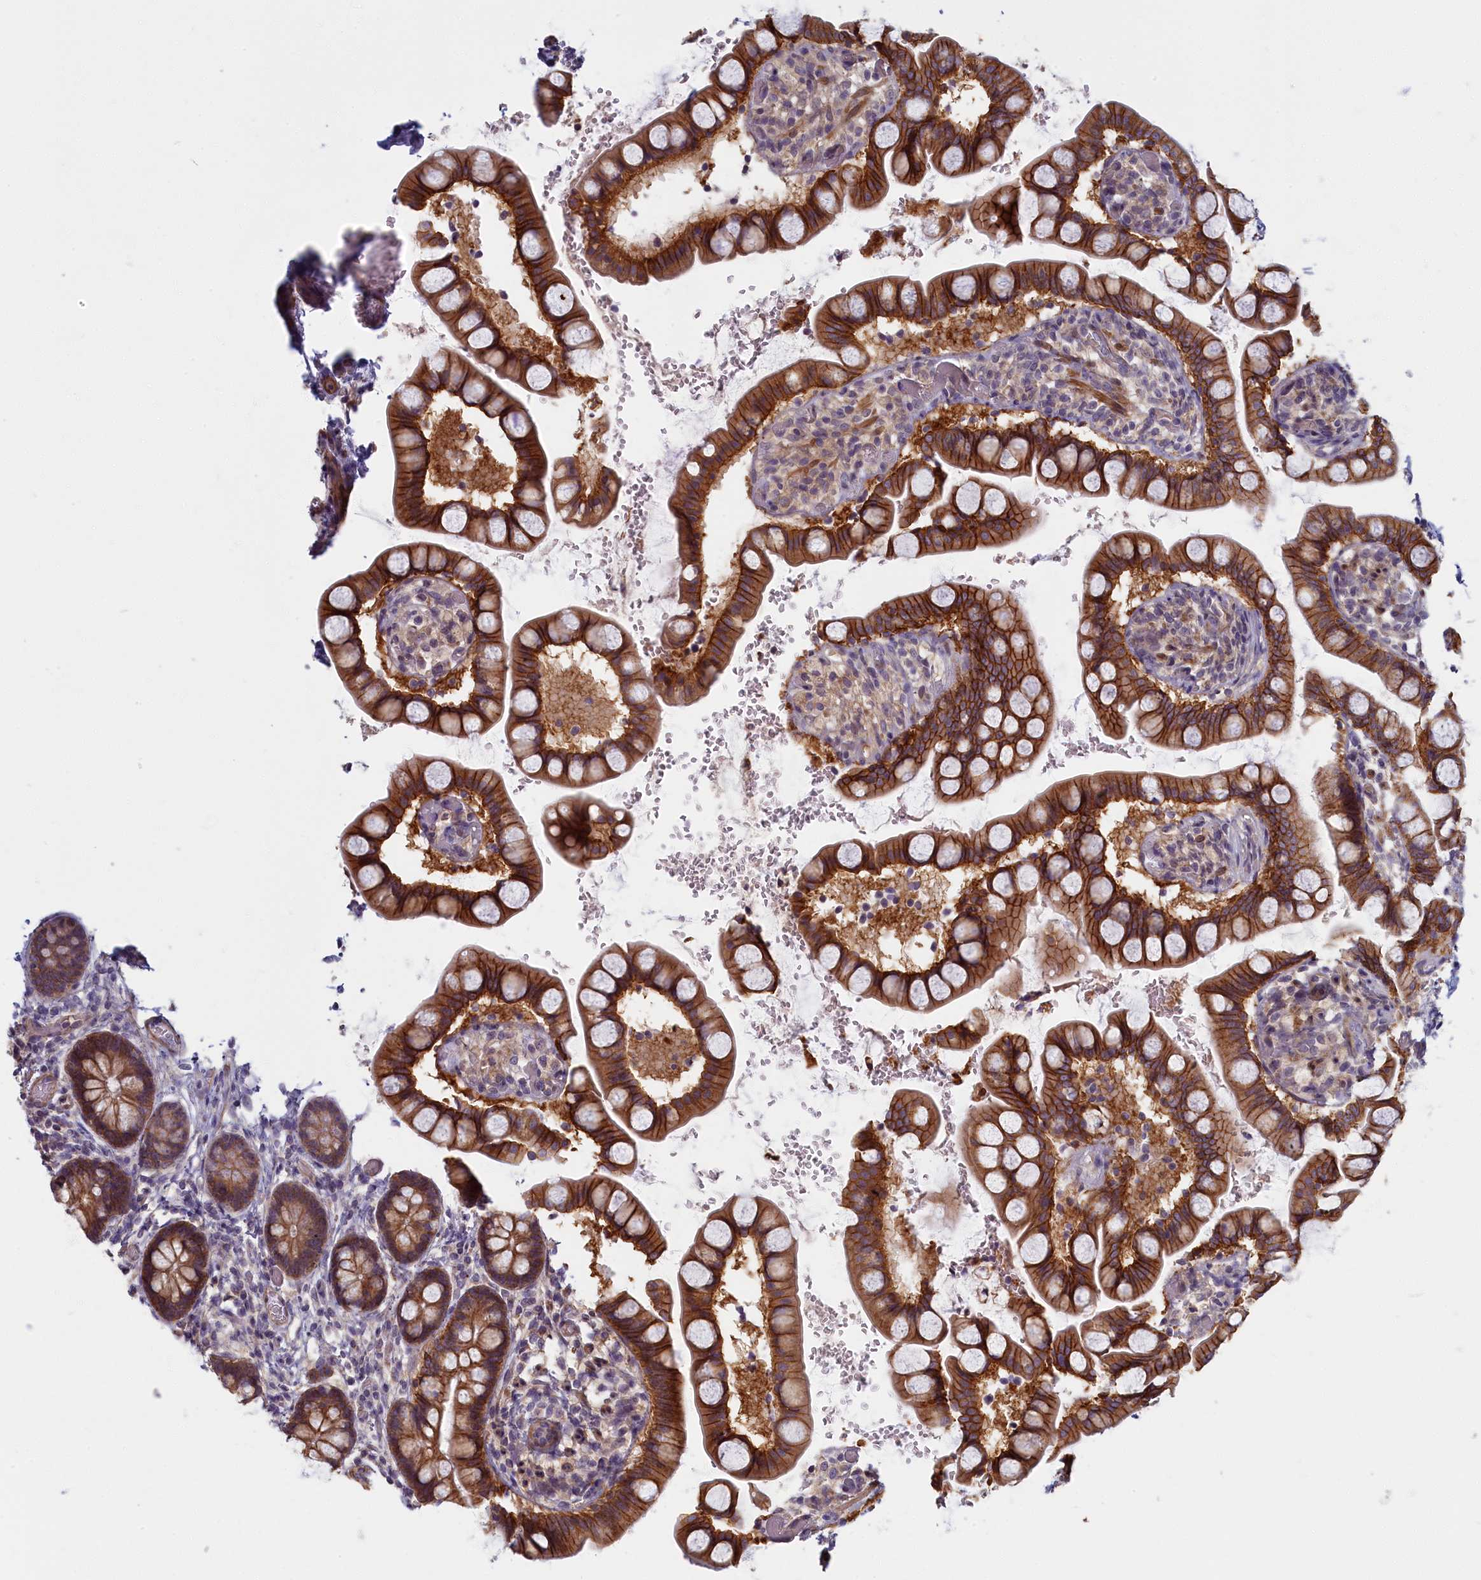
{"staining": {"intensity": "strong", "quantity": ">75%", "location": "cytoplasmic/membranous"}, "tissue": "small intestine", "cell_type": "Glandular cells", "image_type": "normal", "snomed": [{"axis": "morphology", "description": "Normal tissue, NOS"}, {"axis": "topography", "description": "Small intestine"}], "caption": "The histopathology image shows immunohistochemical staining of unremarkable small intestine. There is strong cytoplasmic/membranous expression is present in approximately >75% of glandular cells.", "gene": "TRPM4", "patient": {"sex": "male", "age": 52}}